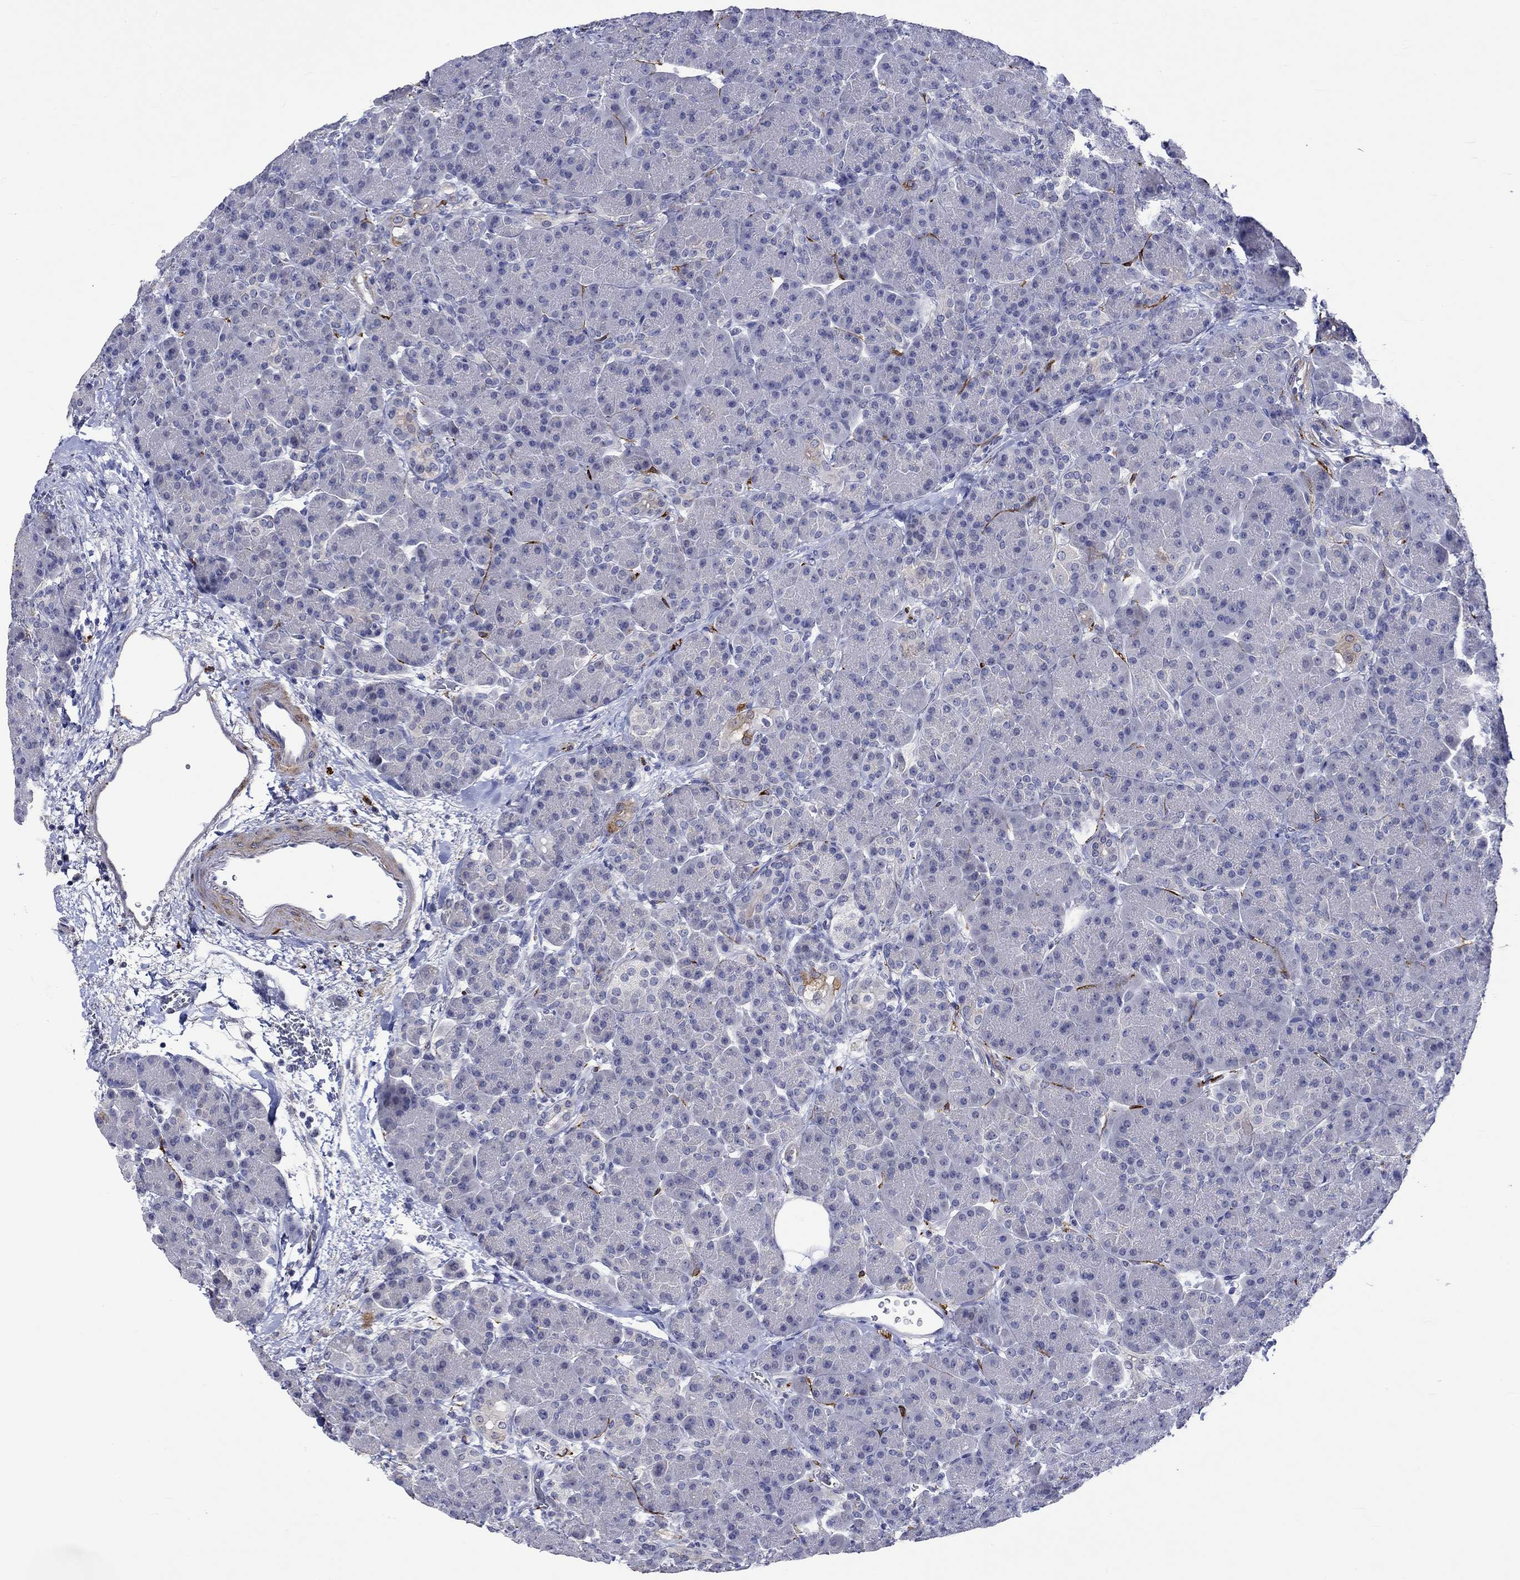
{"staining": {"intensity": "moderate", "quantity": "<25%", "location": "cytoplasmic/membranous"}, "tissue": "pancreas", "cell_type": "Exocrine glandular cells", "image_type": "normal", "snomed": [{"axis": "morphology", "description": "Normal tissue, NOS"}, {"axis": "topography", "description": "Pancreas"}], "caption": "A histopathology image of pancreas stained for a protein reveals moderate cytoplasmic/membranous brown staining in exocrine glandular cells.", "gene": "CRYAB", "patient": {"sex": "female", "age": 63}}